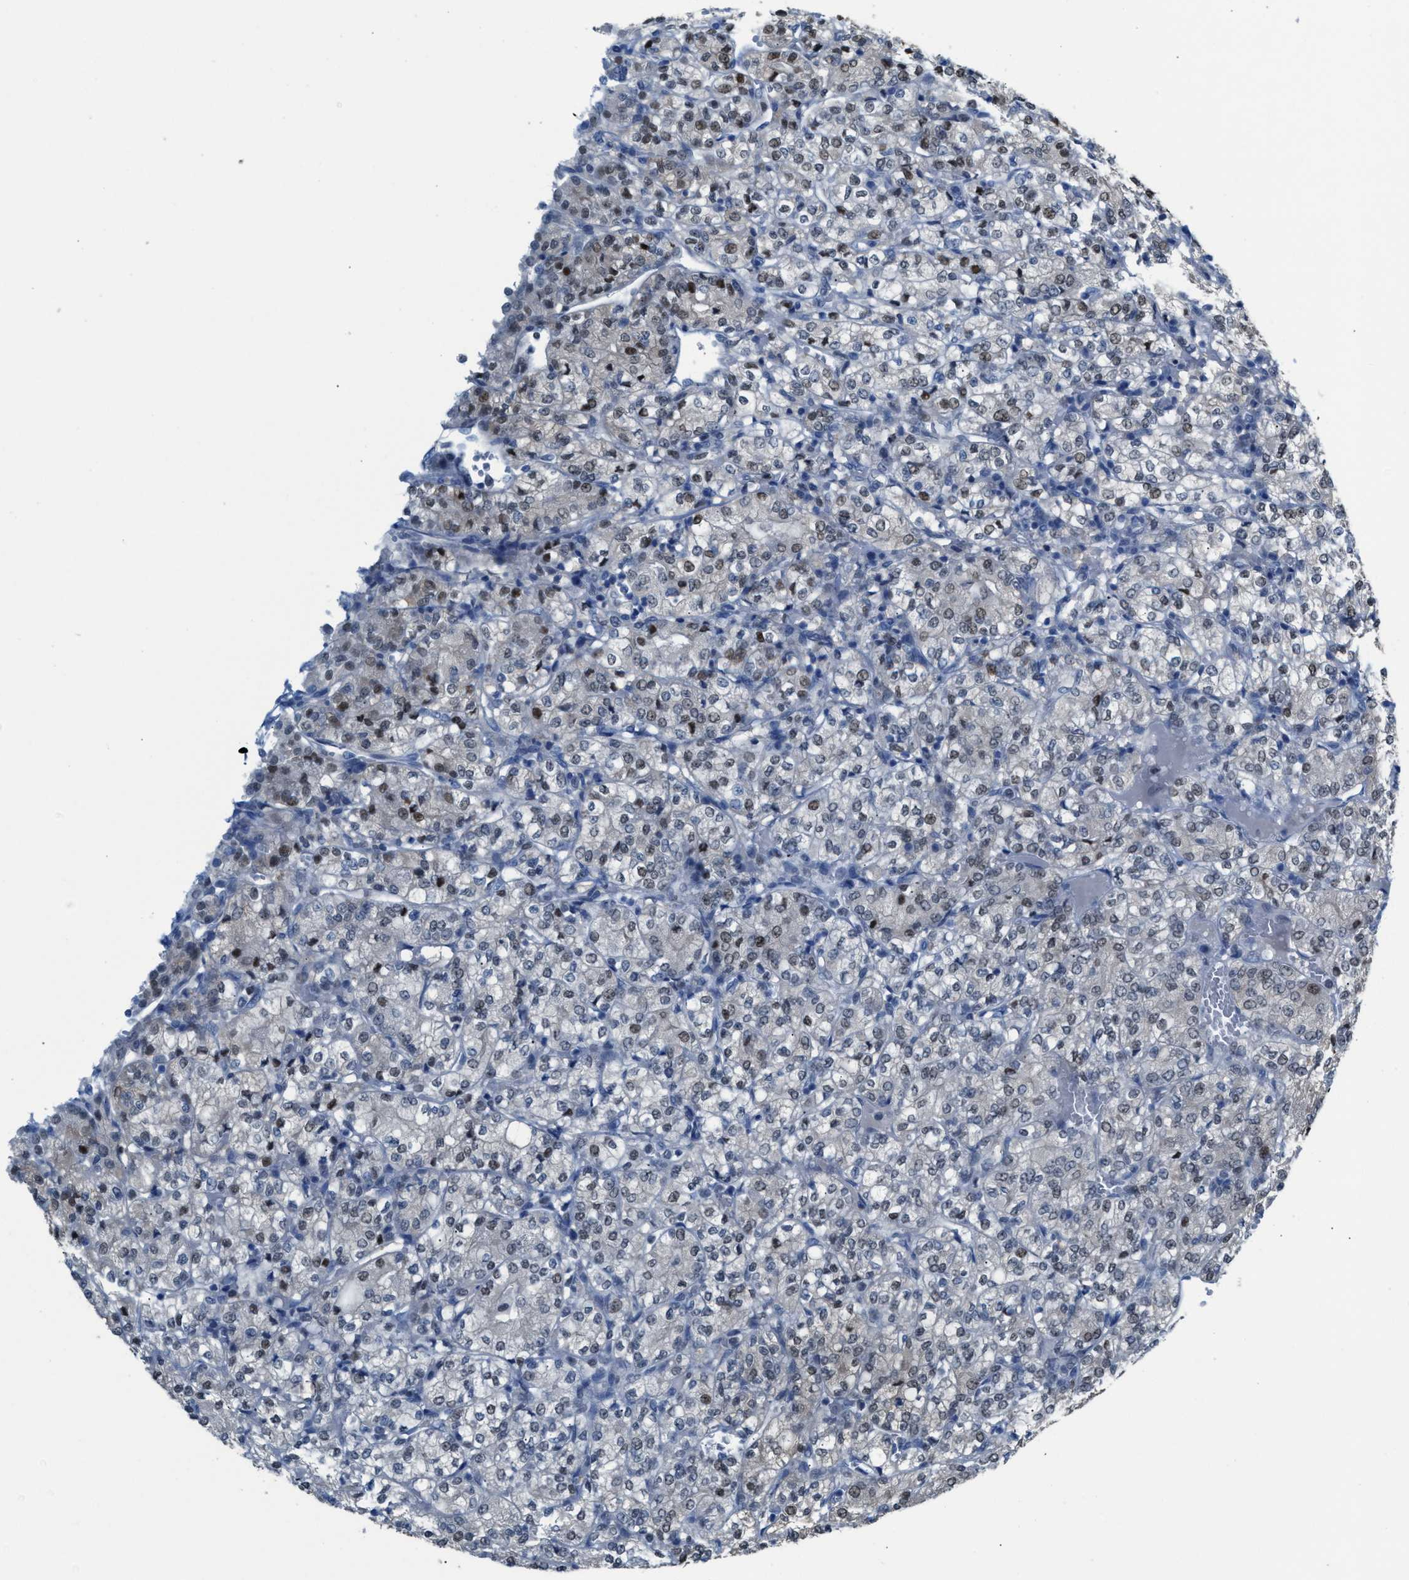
{"staining": {"intensity": "weak", "quantity": "25%-75%", "location": "nuclear"}, "tissue": "renal cancer", "cell_type": "Tumor cells", "image_type": "cancer", "snomed": [{"axis": "morphology", "description": "Adenocarcinoma, NOS"}, {"axis": "topography", "description": "Kidney"}], "caption": "Tumor cells exhibit low levels of weak nuclear staining in approximately 25%-75% of cells in human renal cancer.", "gene": "PPM1D", "patient": {"sex": "male", "age": 77}}